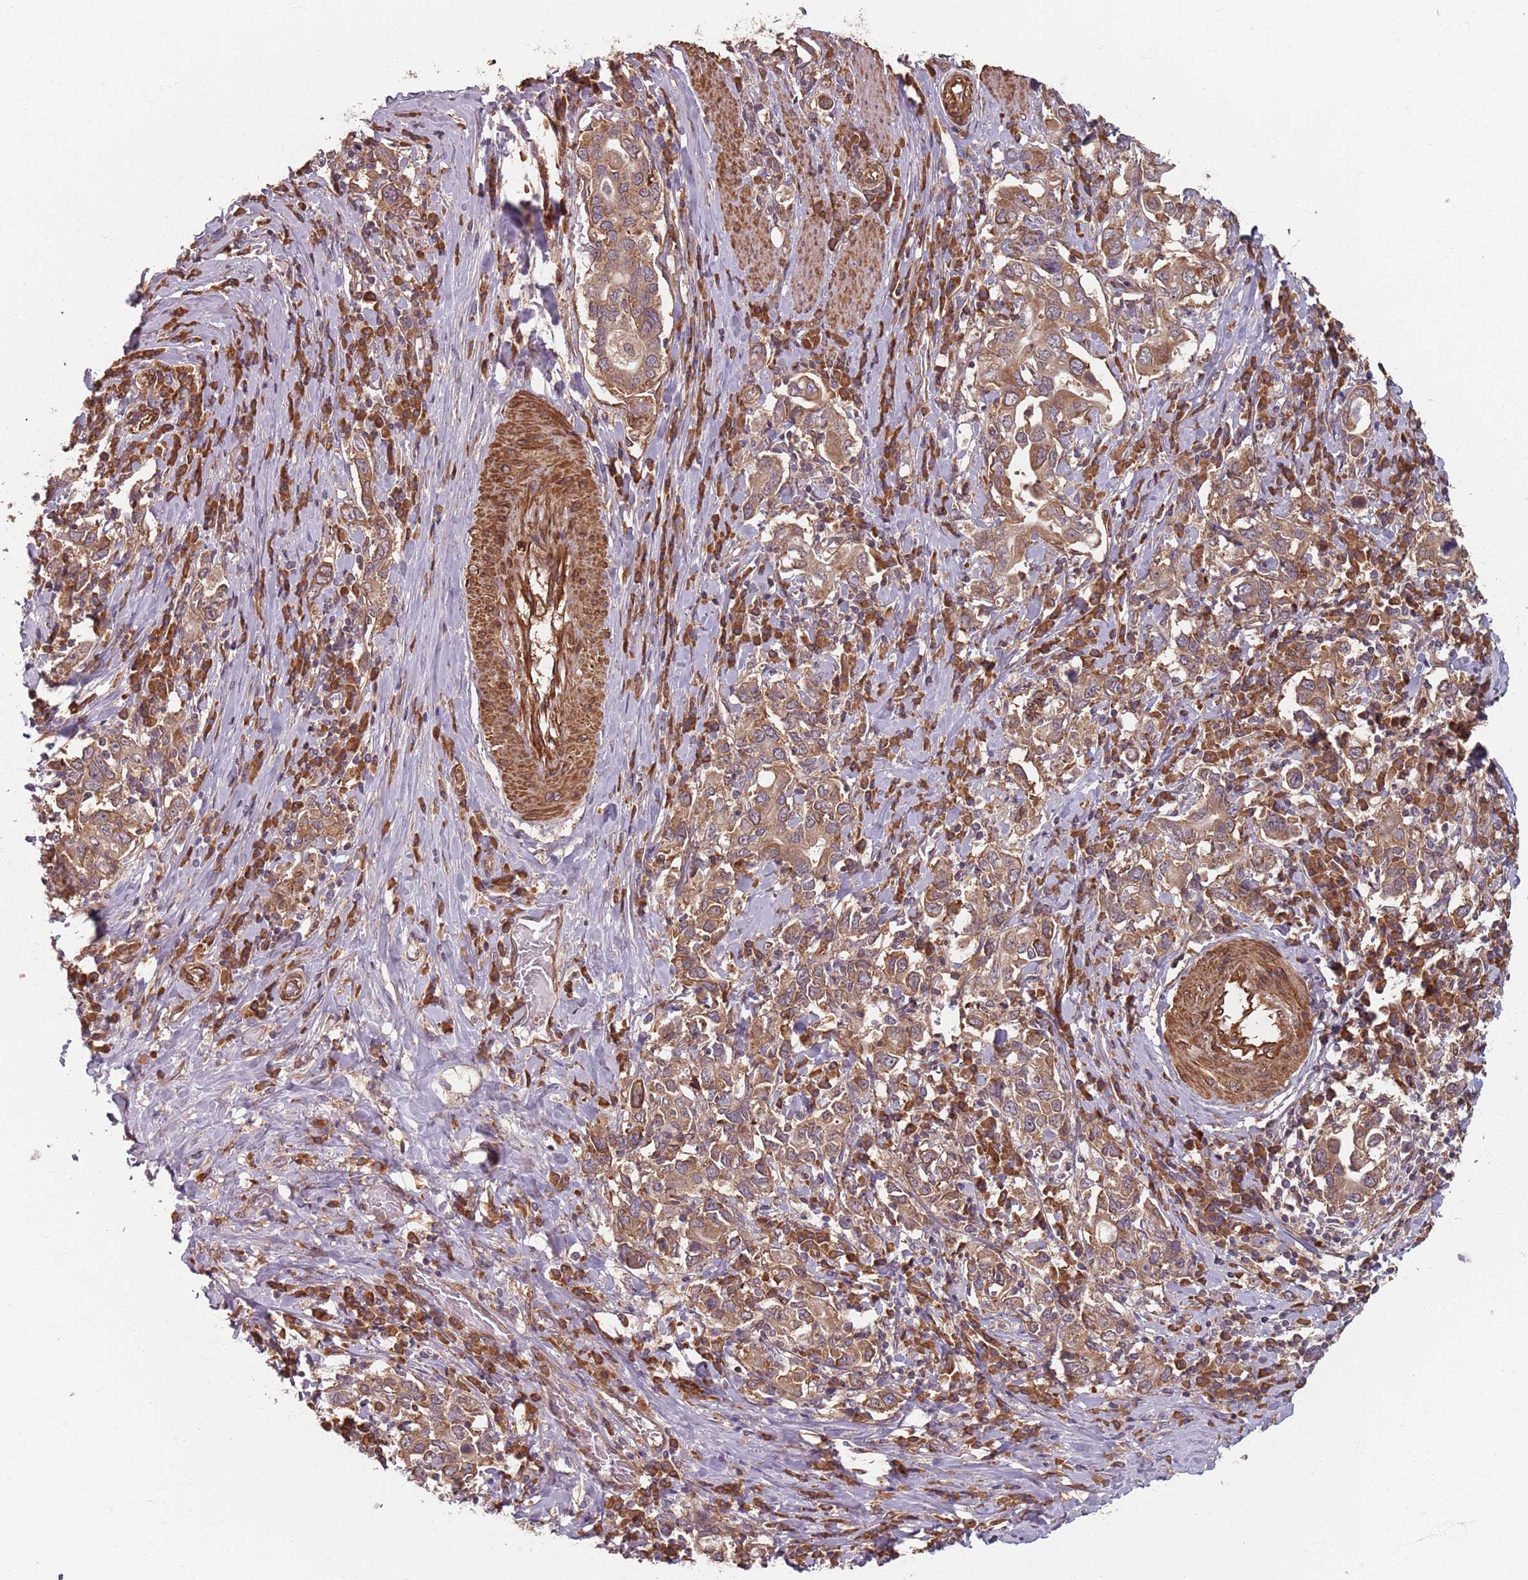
{"staining": {"intensity": "moderate", "quantity": ">75%", "location": "cytoplasmic/membranous"}, "tissue": "stomach cancer", "cell_type": "Tumor cells", "image_type": "cancer", "snomed": [{"axis": "morphology", "description": "Adenocarcinoma, NOS"}, {"axis": "topography", "description": "Stomach, upper"}, {"axis": "topography", "description": "Stomach"}], "caption": "Stomach cancer stained with immunohistochemistry (IHC) reveals moderate cytoplasmic/membranous expression in about >75% of tumor cells.", "gene": "NOTCH3", "patient": {"sex": "male", "age": 62}}